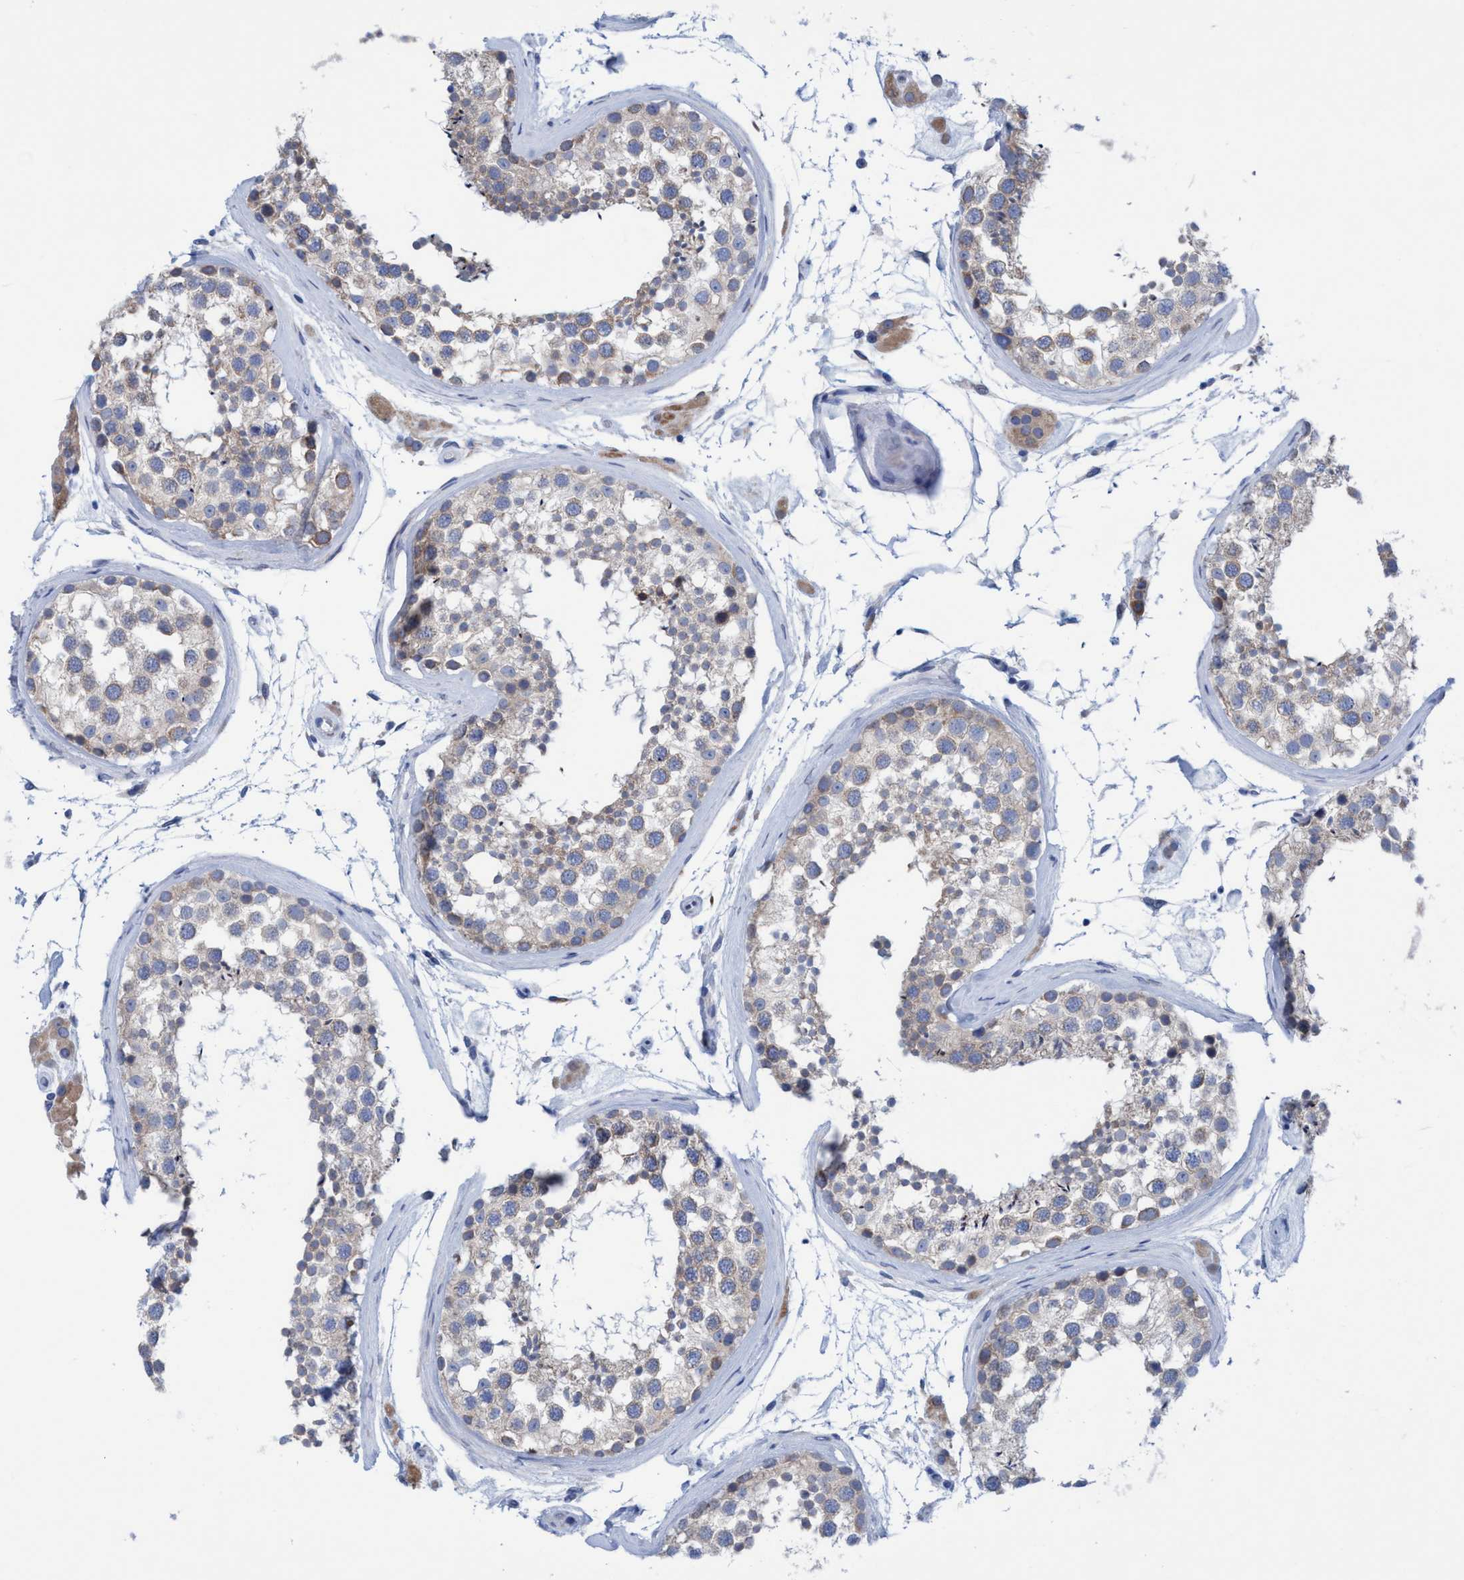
{"staining": {"intensity": "weak", "quantity": "25%-75%", "location": "cytoplasmic/membranous"}, "tissue": "testis", "cell_type": "Cells in seminiferous ducts", "image_type": "normal", "snomed": [{"axis": "morphology", "description": "Normal tissue, NOS"}, {"axis": "topography", "description": "Testis"}], "caption": "Human testis stained with a brown dye demonstrates weak cytoplasmic/membranous positive expression in approximately 25%-75% of cells in seminiferous ducts.", "gene": "RSAD1", "patient": {"sex": "male", "age": 46}}